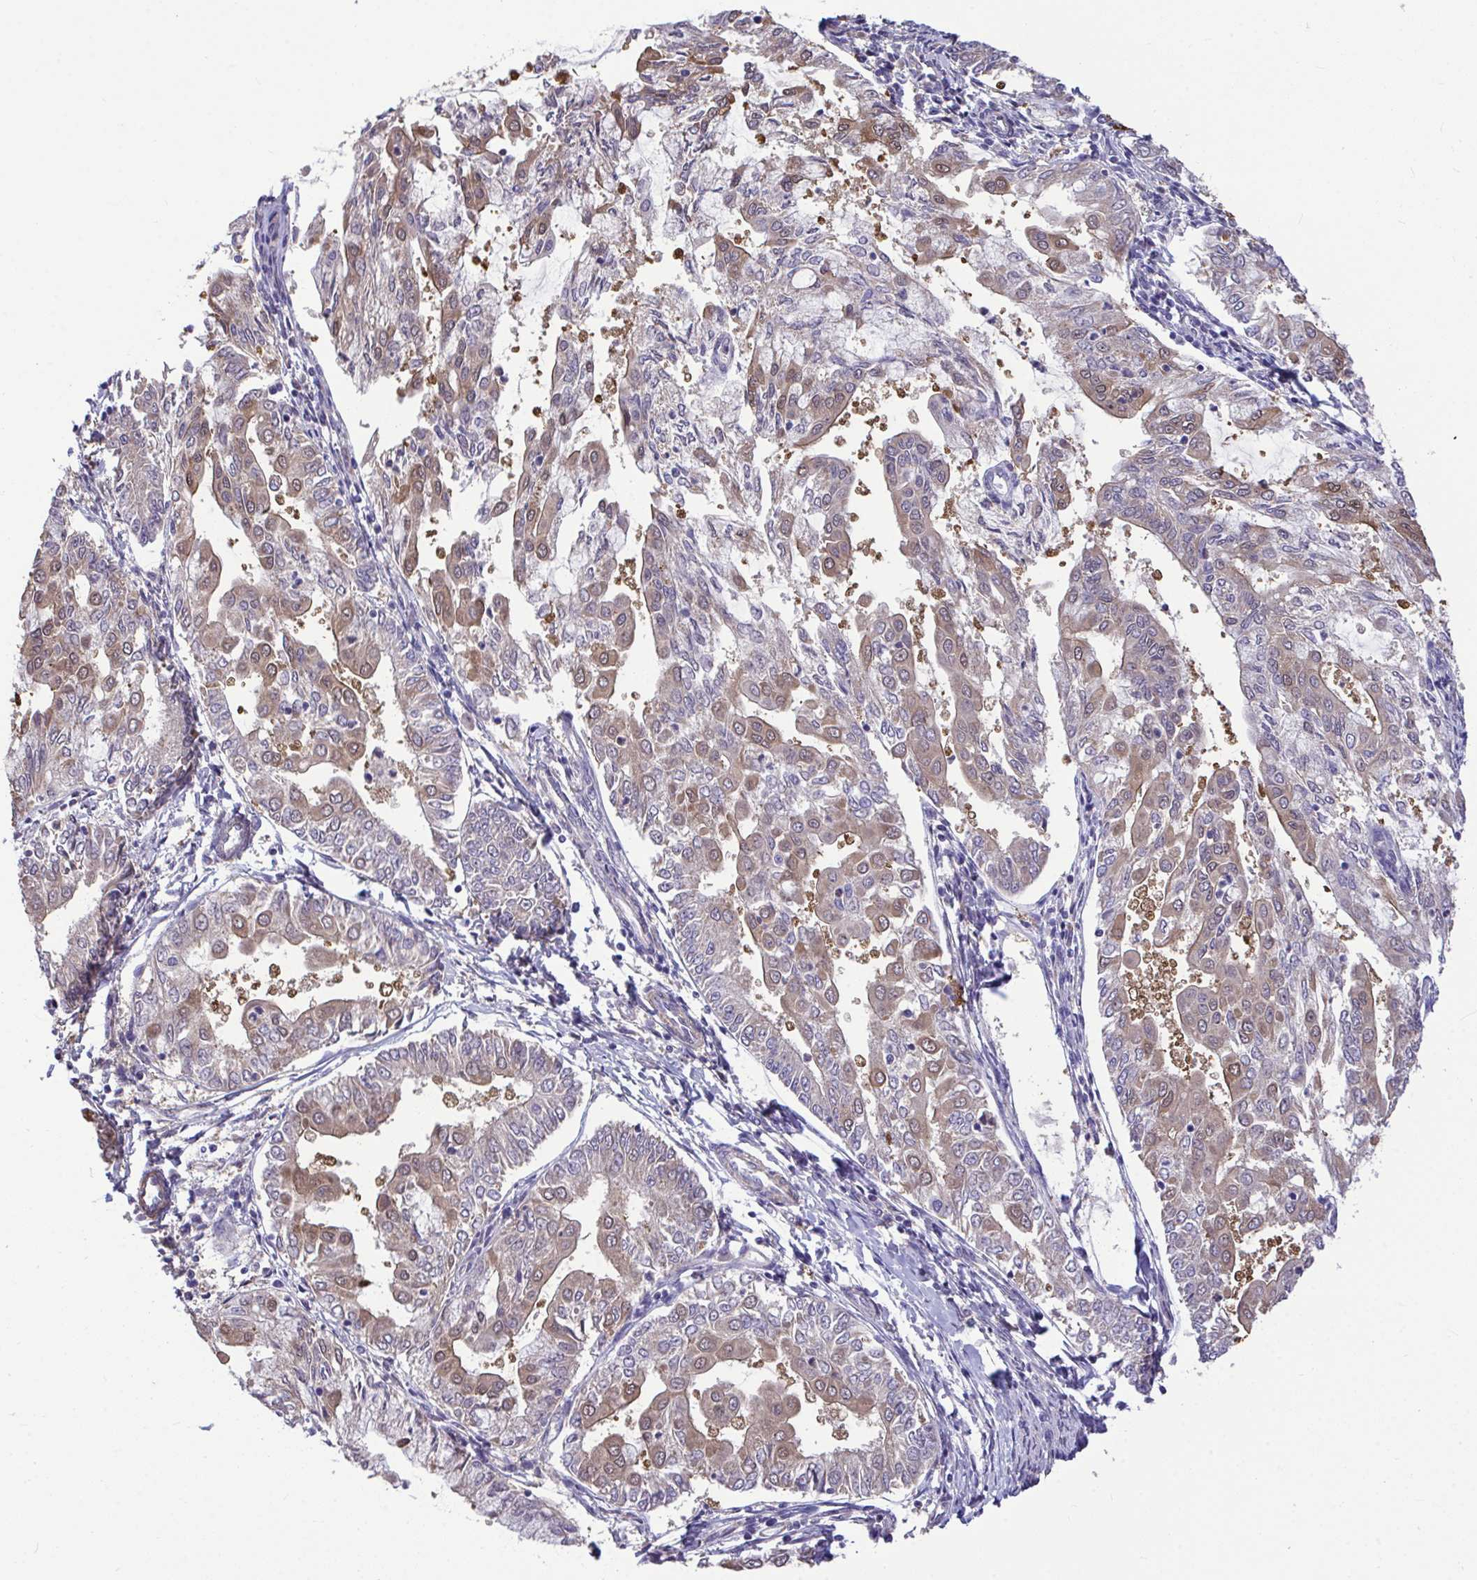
{"staining": {"intensity": "moderate", "quantity": "25%-75%", "location": "cytoplasmic/membranous"}, "tissue": "endometrial cancer", "cell_type": "Tumor cells", "image_type": "cancer", "snomed": [{"axis": "morphology", "description": "Adenocarcinoma, NOS"}, {"axis": "topography", "description": "Endometrium"}], "caption": "A micrograph showing moderate cytoplasmic/membranous staining in approximately 25%-75% of tumor cells in adenocarcinoma (endometrial), as visualized by brown immunohistochemical staining.", "gene": "SARS2", "patient": {"sex": "female", "age": 68}}